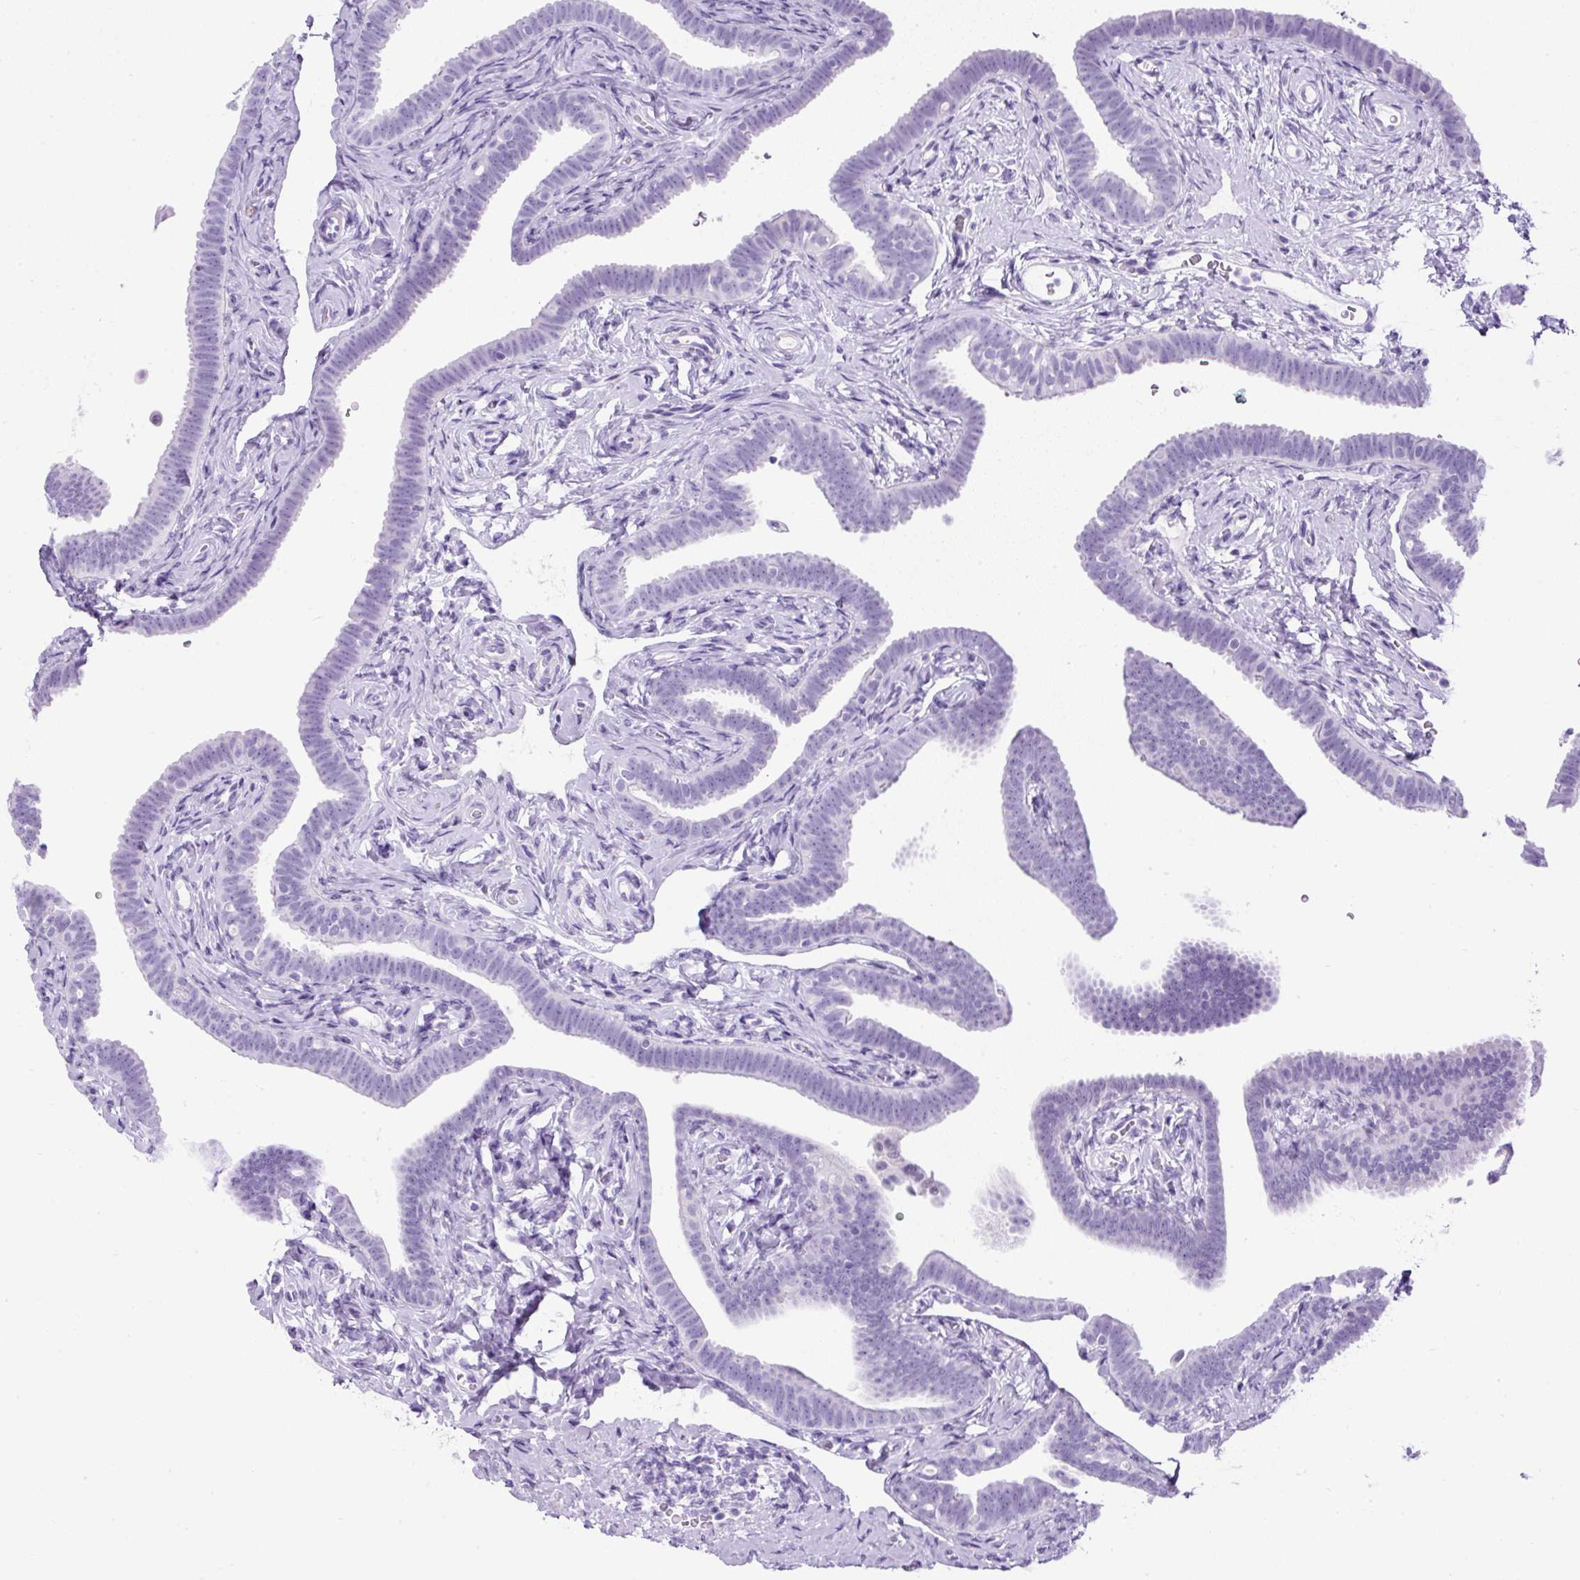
{"staining": {"intensity": "negative", "quantity": "none", "location": "none"}, "tissue": "fallopian tube", "cell_type": "Glandular cells", "image_type": "normal", "snomed": [{"axis": "morphology", "description": "Normal tissue, NOS"}, {"axis": "topography", "description": "Fallopian tube"}], "caption": "Human fallopian tube stained for a protein using IHC reveals no staining in glandular cells.", "gene": "UPP1", "patient": {"sex": "female", "age": 69}}